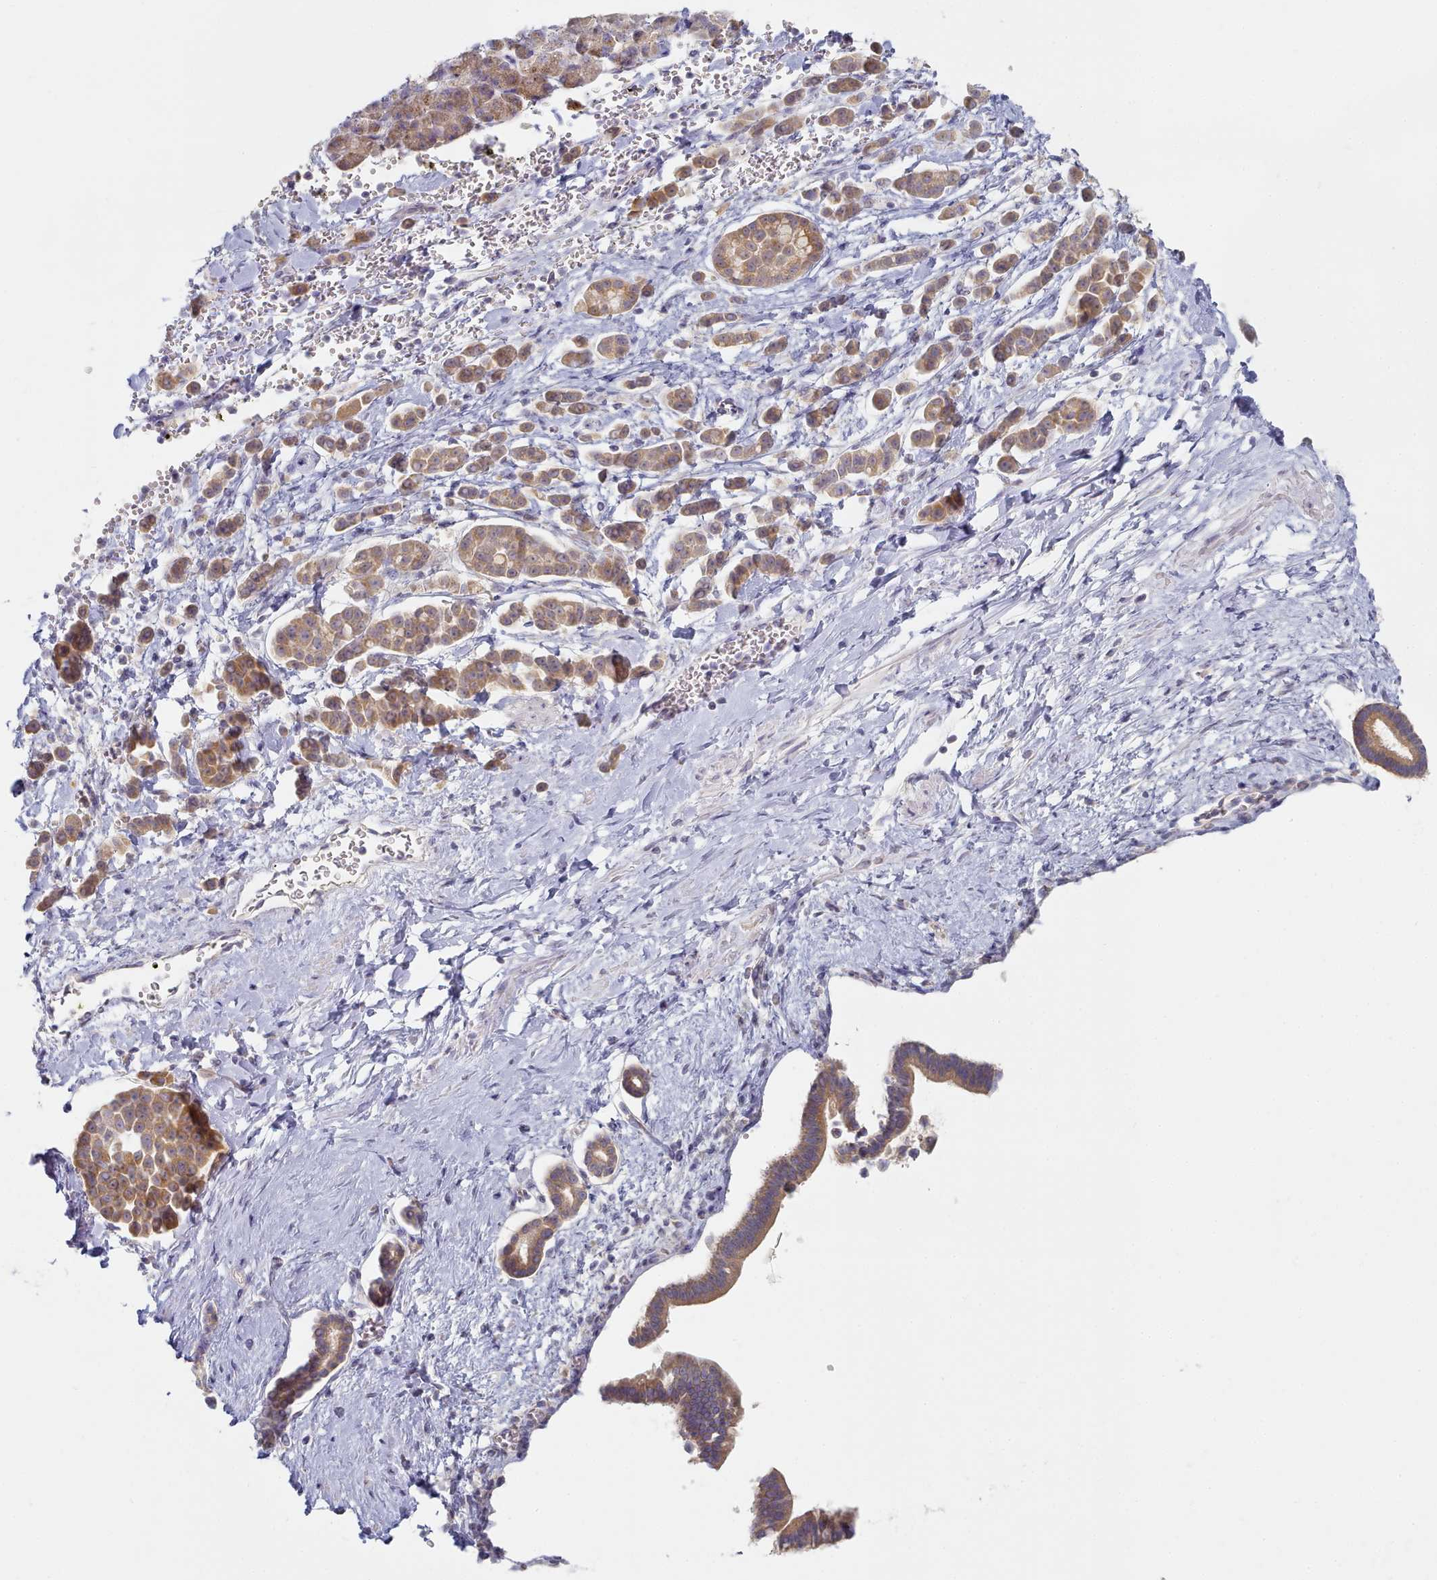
{"staining": {"intensity": "moderate", "quantity": ">75%", "location": "cytoplasmic/membranous"}, "tissue": "pancreatic cancer", "cell_type": "Tumor cells", "image_type": "cancer", "snomed": [{"axis": "morphology", "description": "Normal tissue, NOS"}, {"axis": "morphology", "description": "Adenocarcinoma, NOS"}, {"axis": "topography", "description": "Pancreas"}], "caption": "The micrograph reveals a brown stain indicating the presence of a protein in the cytoplasmic/membranous of tumor cells in adenocarcinoma (pancreatic).", "gene": "TYW1B", "patient": {"sex": "female", "age": 64}}